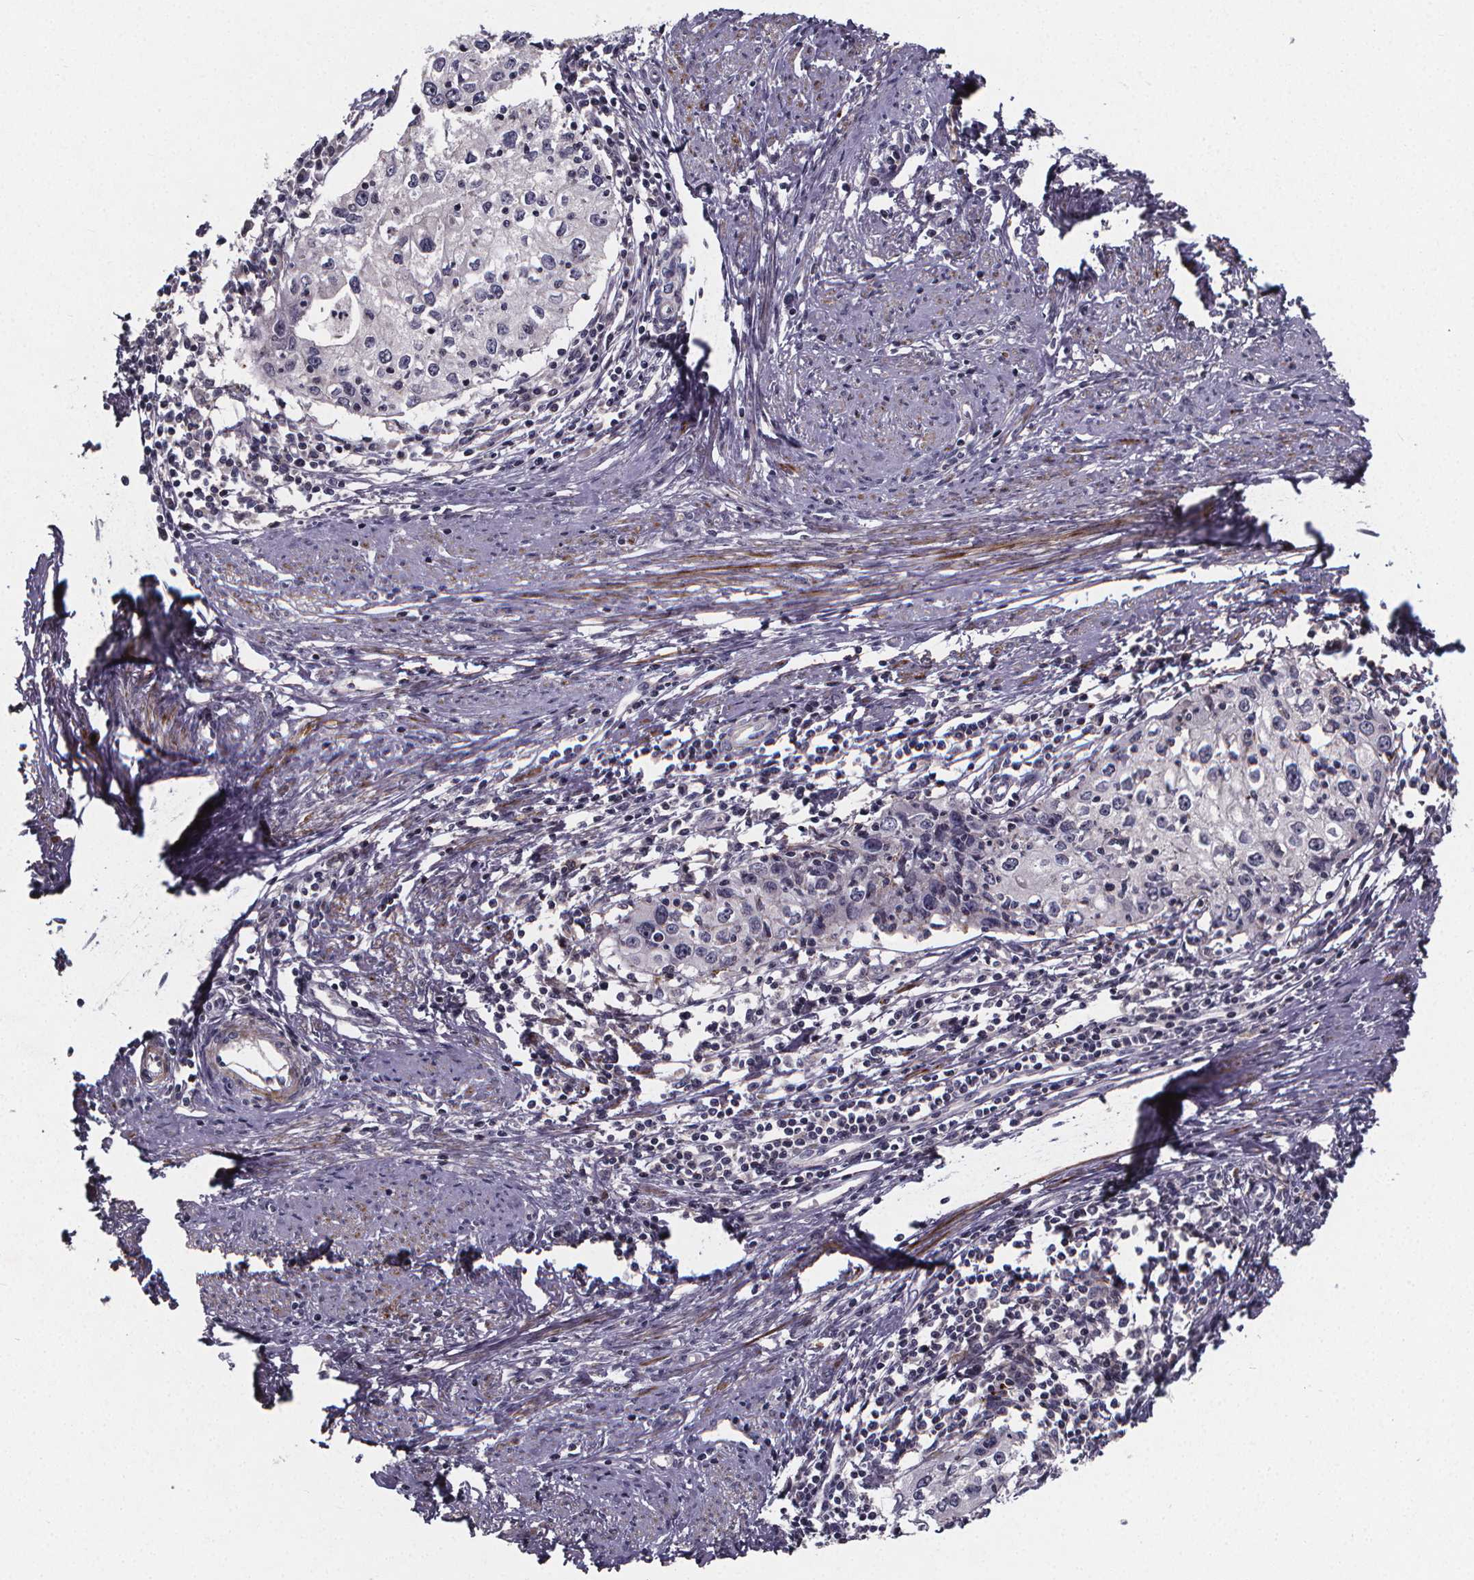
{"staining": {"intensity": "negative", "quantity": "none", "location": "none"}, "tissue": "cervical cancer", "cell_type": "Tumor cells", "image_type": "cancer", "snomed": [{"axis": "morphology", "description": "Squamous cell carcinoma, NOS"}, {"axis": "topography", "description": "Cervix"}], "caption": "Immunohistochemical staining of human cervical cancer reveals no significant staining in tumor cells.", "gene": "FBXW2", "patient": {"sex": "female", "age": 40}}